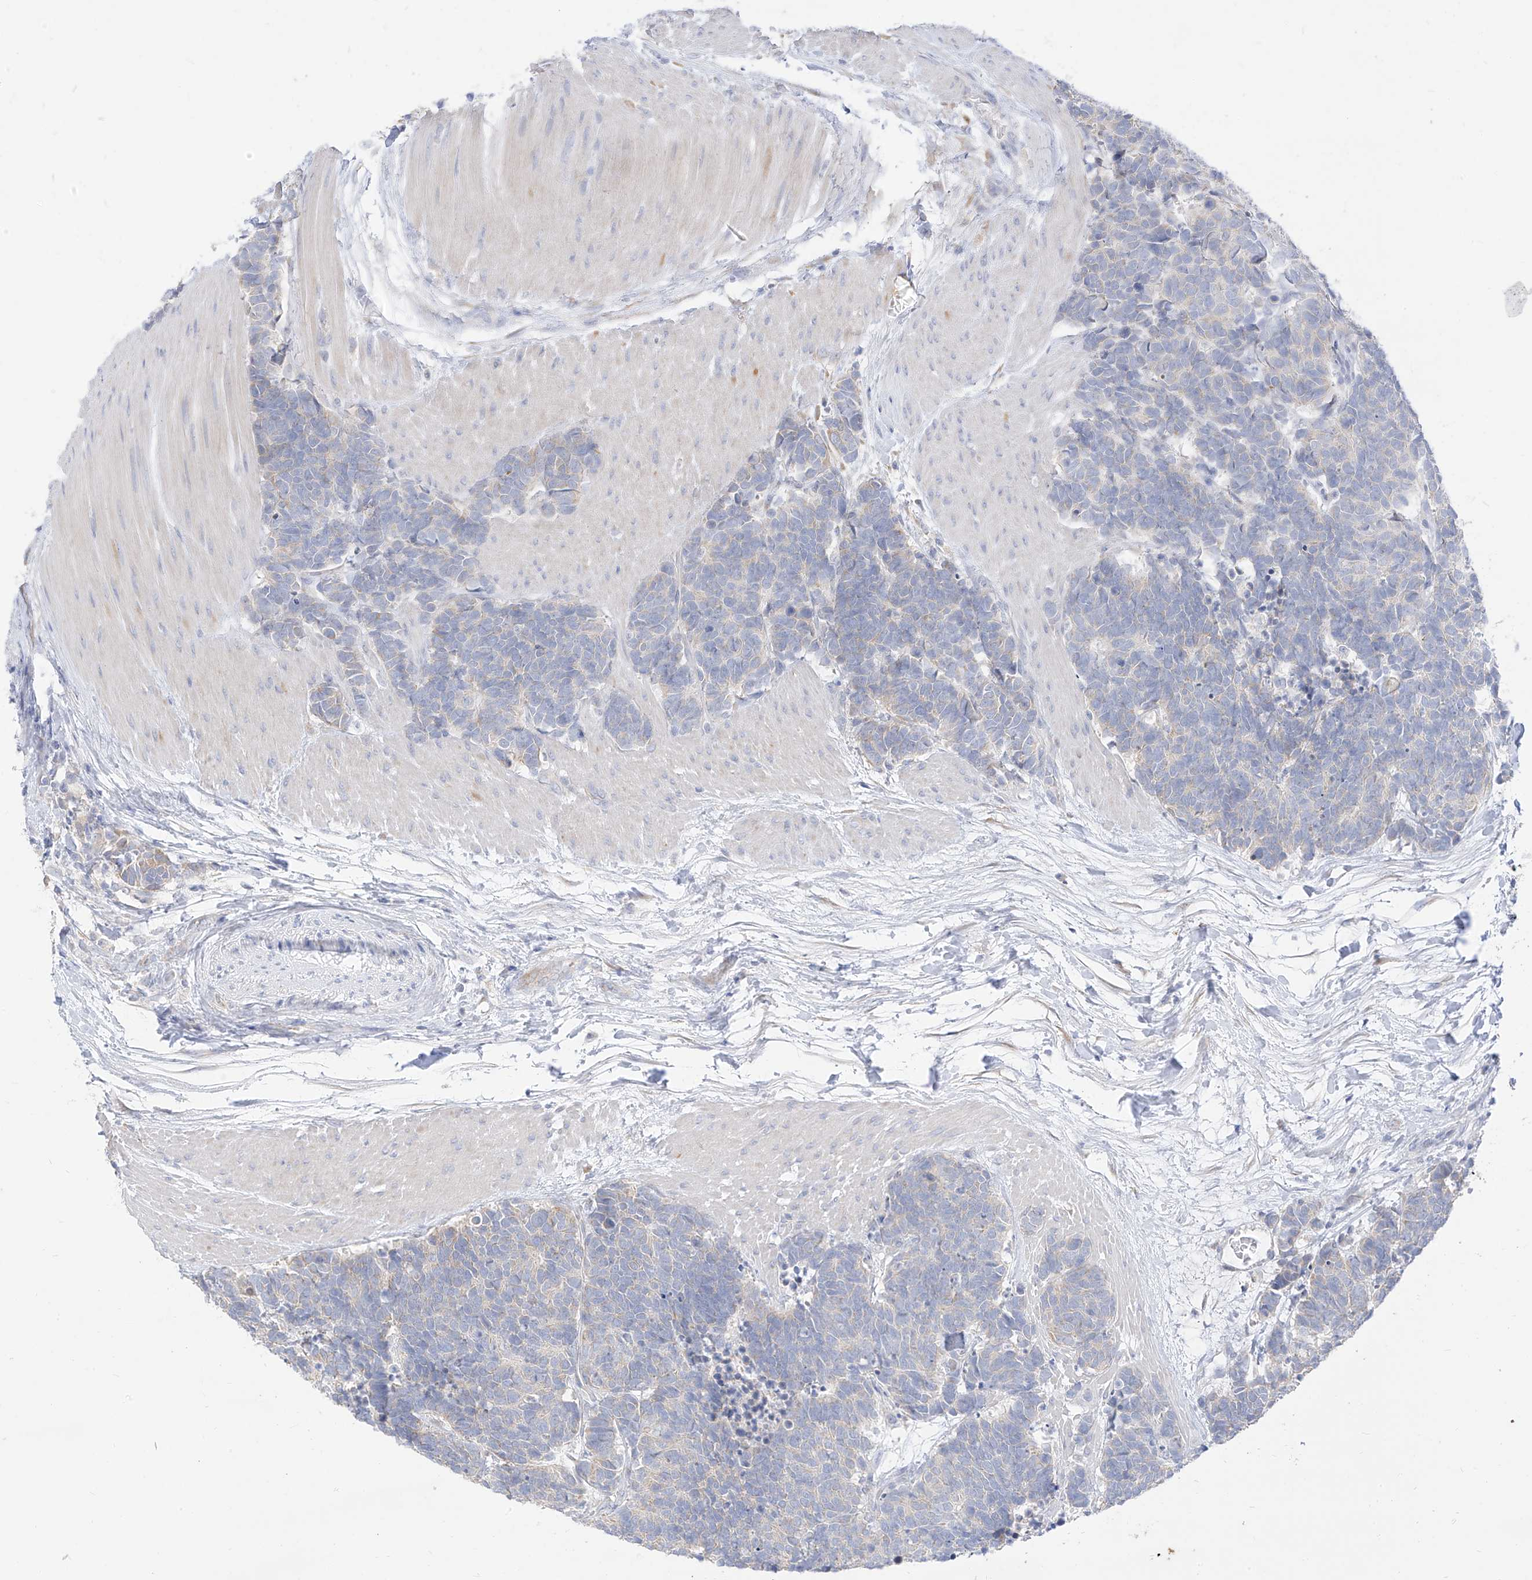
{"staining": {"intensity": "negative", "quantity": "none", "location": "none"}, "tissue": "carcinoid", "cell_type": "Tumor cells", "image_type": "cancer", "snomed": [{"axis": "morphology", "description": "Carcinoma, NOS"}, {"axis": "morphology", "description": "Carcinoid, malignant, NOS"}, {"axis": "topography", "description": "Urinary bladder"}], "caption": "Tumor cells show no significant protein staining in carcinoma.", "gene": "RASA2", "patient": {"sex": "male", "age": 57}}